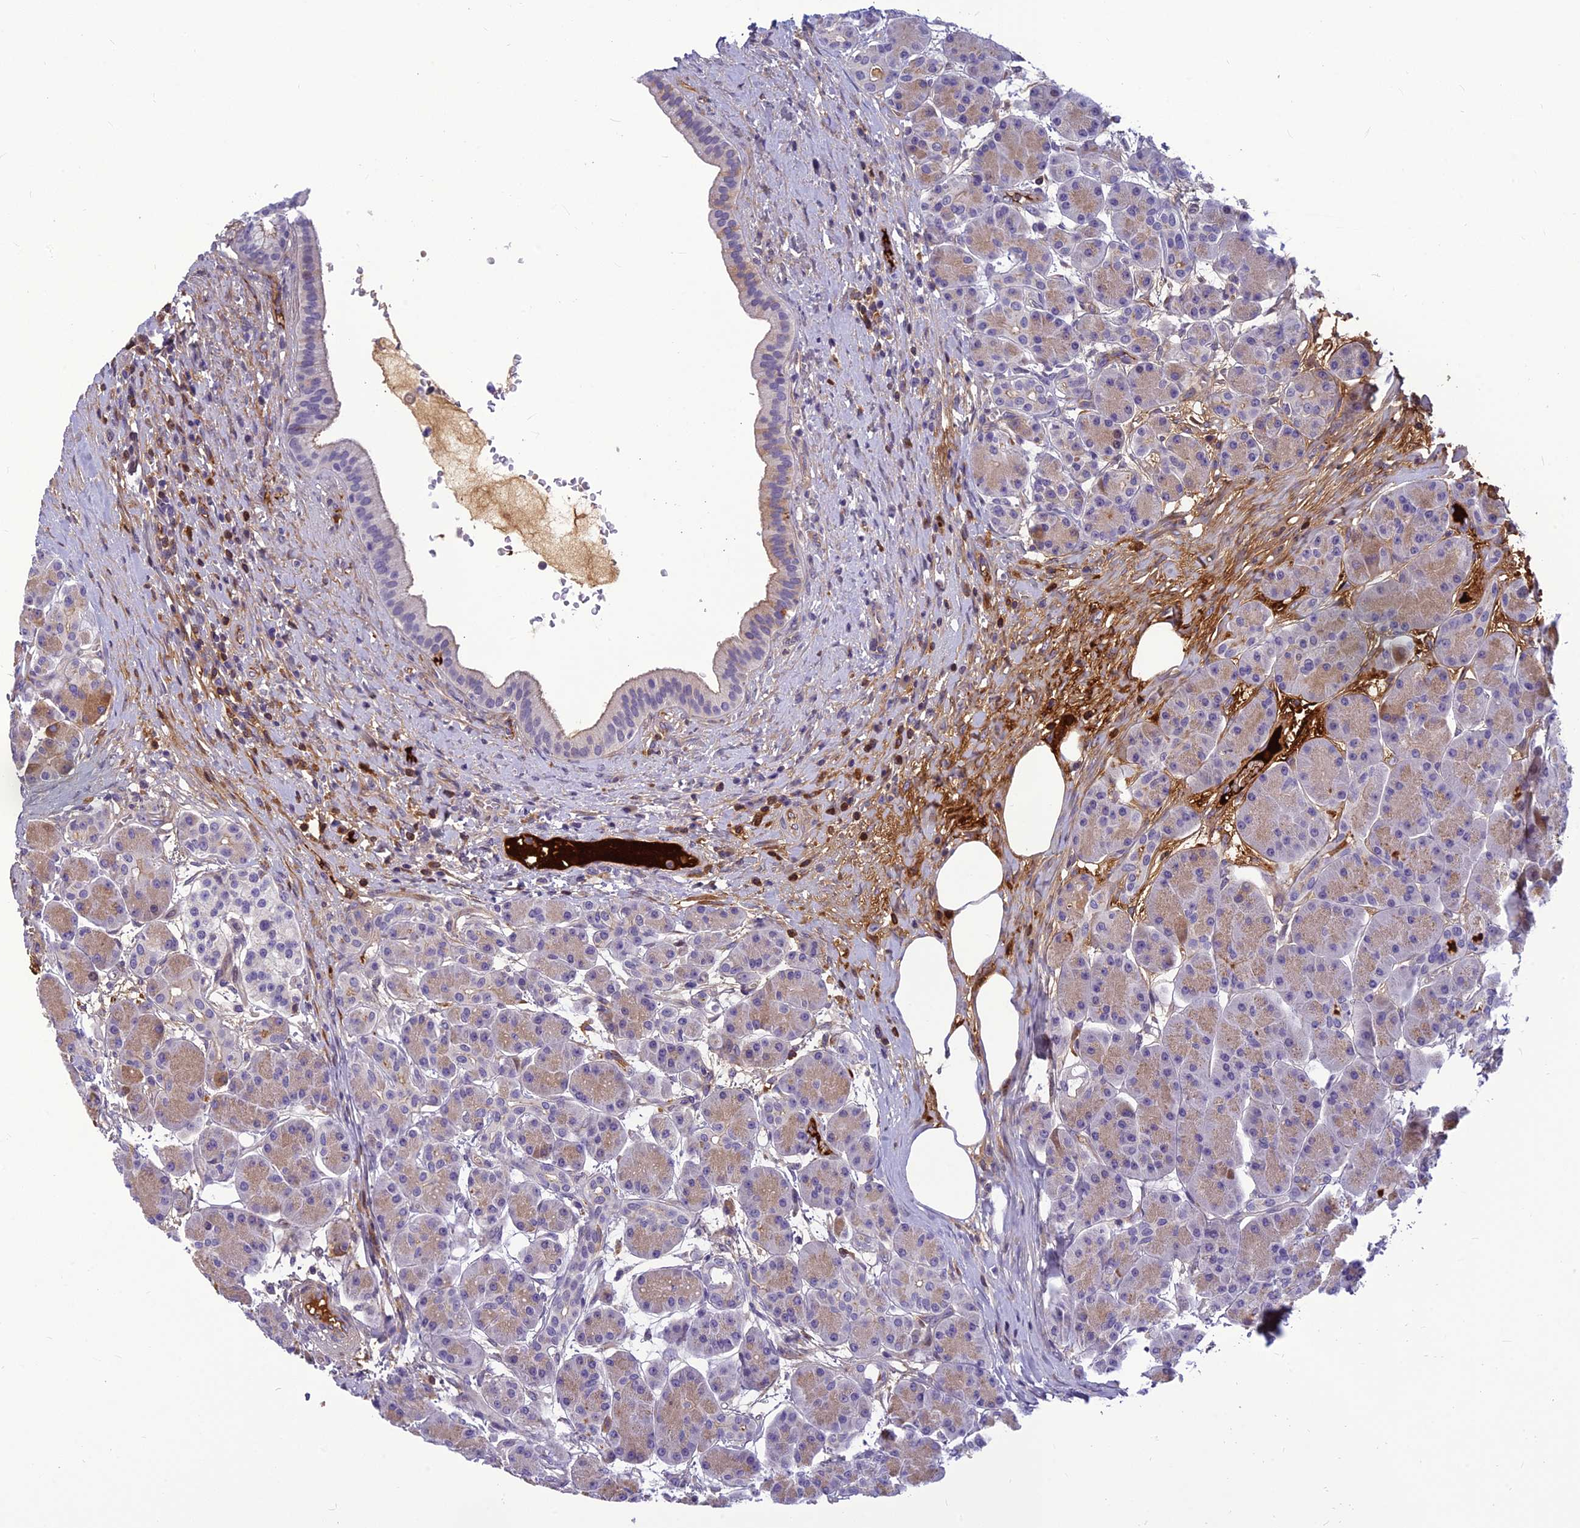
{"staining": {"intensity": "moderate", "quantity": "25%-75%", "location": "cytoplasmic/membranous"}, "tissue": "pancreas", "cell_type": "Exocrine glandular cells", "image_type": "normal", "snomed": [{"axis": "morphology", "description": "Normal tissue, NOS"}, {"axis": "topography", "description": "Pancreas"}], "caption": "Moderate cytoplasmic/membranous protein positivity is seen in about 25%-75% of exocrine glandular cells in pancreas. (Brightfield microscopy of DAB IHC at high magnification).", "gene": "CLEC11A", "patient": {"sex": "male", "age": 63}}